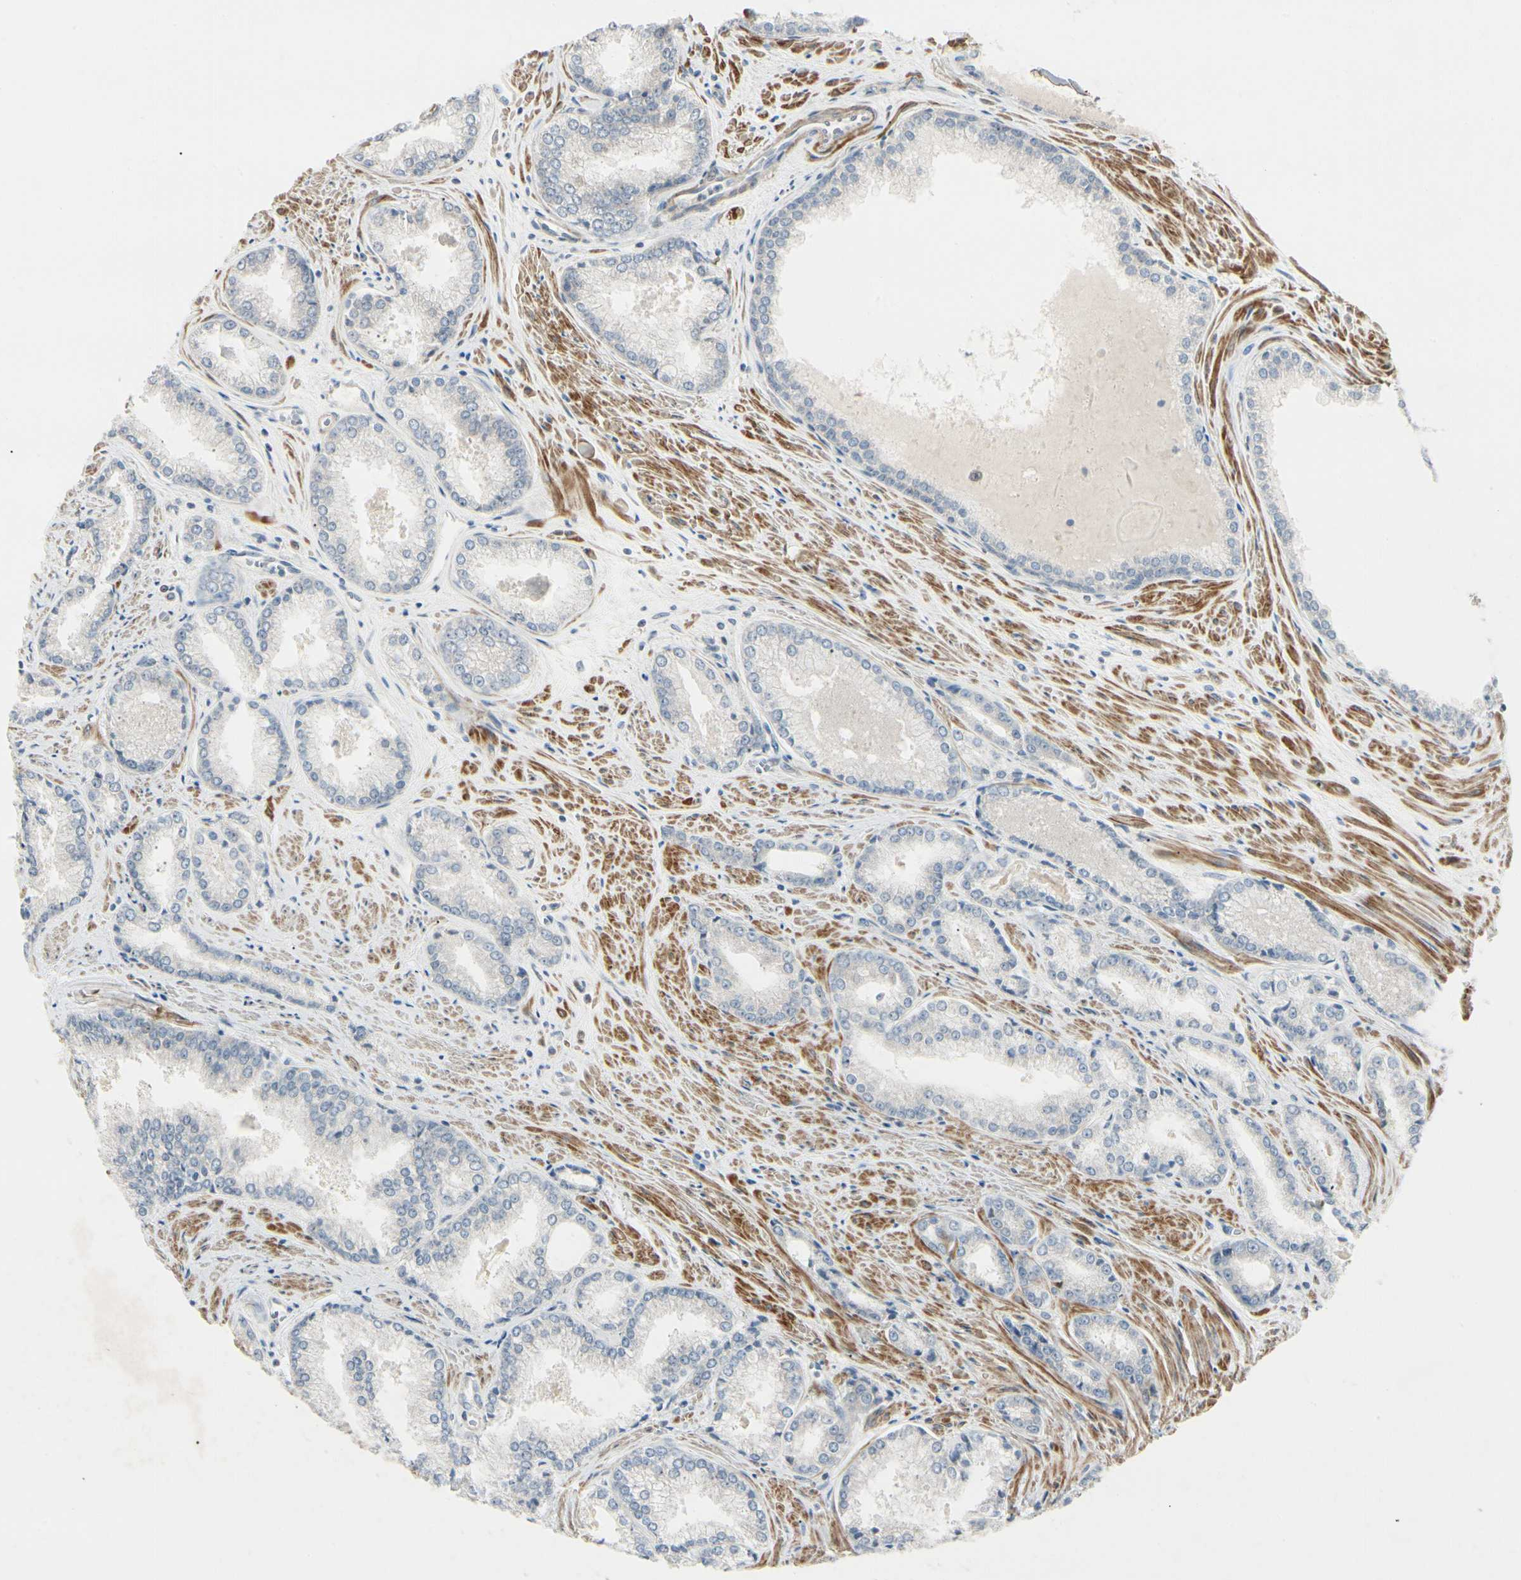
{"staining": {"intensity": "negative", "quantity": "none", "location": "none"}, "tissue": "prostate cancer", "cell_type": "Tumor cells", "image_type": "cancer", "snomed": [{"axis": "morphology", "description": "Adenocarcinoma, Low grade"}, {"axis": "topography", "description": "Prostate"}], "caption": "This micrograph is of prostate cancer (adenocarcinoma (low-grade)) stained with immunohistochemistry (IHC) to label a protein in brown with the nuclei are counter-stained blue. There is no expression in tumor cells.", "gene": "P4HA3", "patient": {"sex": "male", "age": 64}}